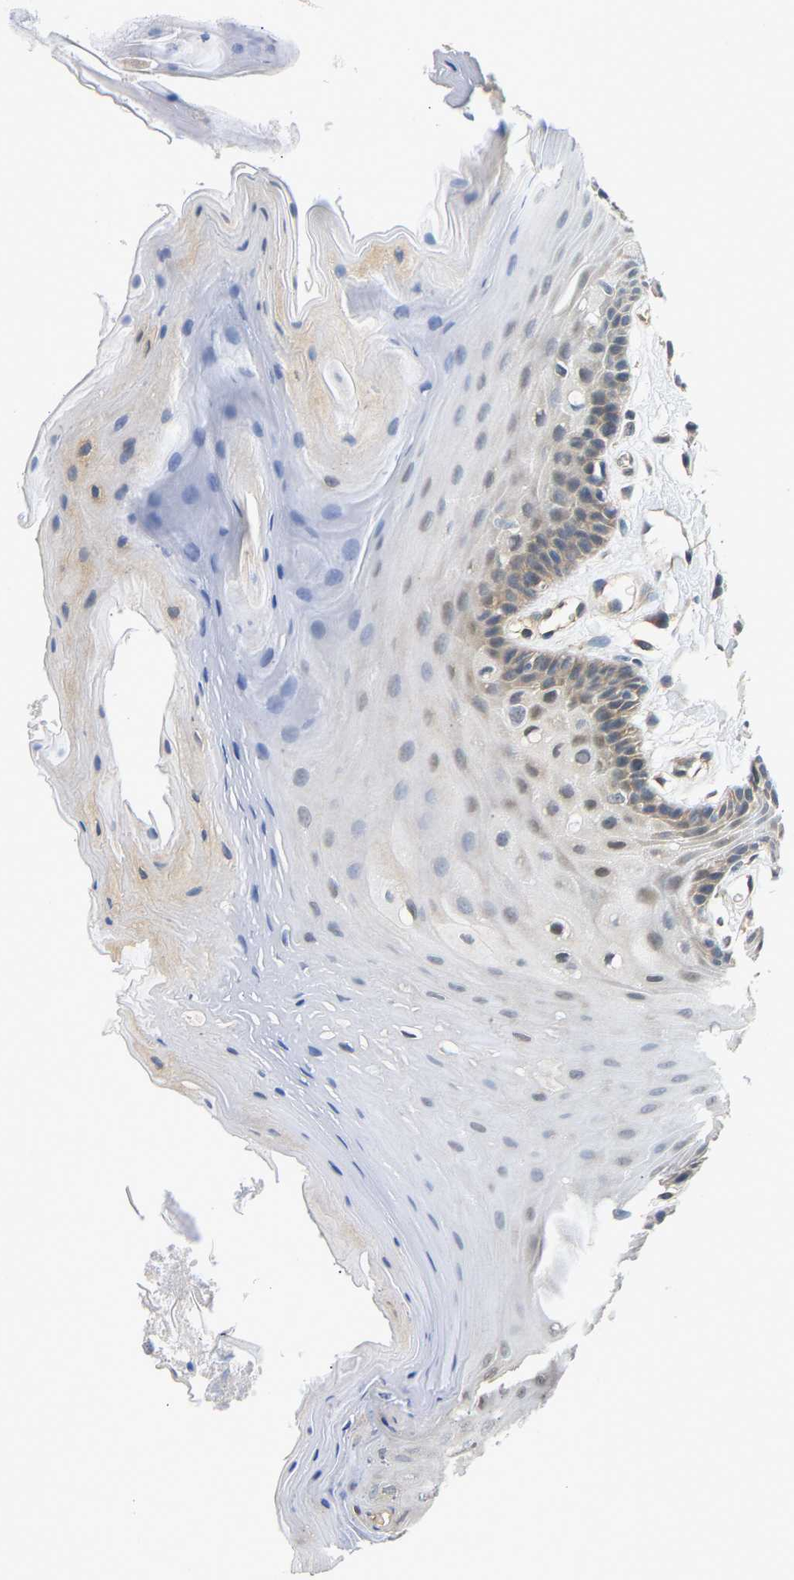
{"staining": {"intensity": "moderate", "quantity": ">75%", "location": "cytoplasmic/membranous"}, "tissue": "oral mucosa", "cell_type": "Squamous epithelial cells", "image_type": "normal", "snomed": [{"axis": "morphology", "description": "Normal tissue, NOS"}, {"axis": "morphology", "description": "Squamous cell carcinoma, NOS"}, {"axis": "topography", "description": "Oral tissue"}, {"axis": "topography", "description": "Head-Neck"}], "caption": "DAB immunohistochemical staining of benign oral mucosa demonstrates moderate cytoplasmic/membranous protein expression in about >75% of squamous epithelial cells.", "gene": "ARHGEF12", "patient": {"sex": "male", "age": 71}}